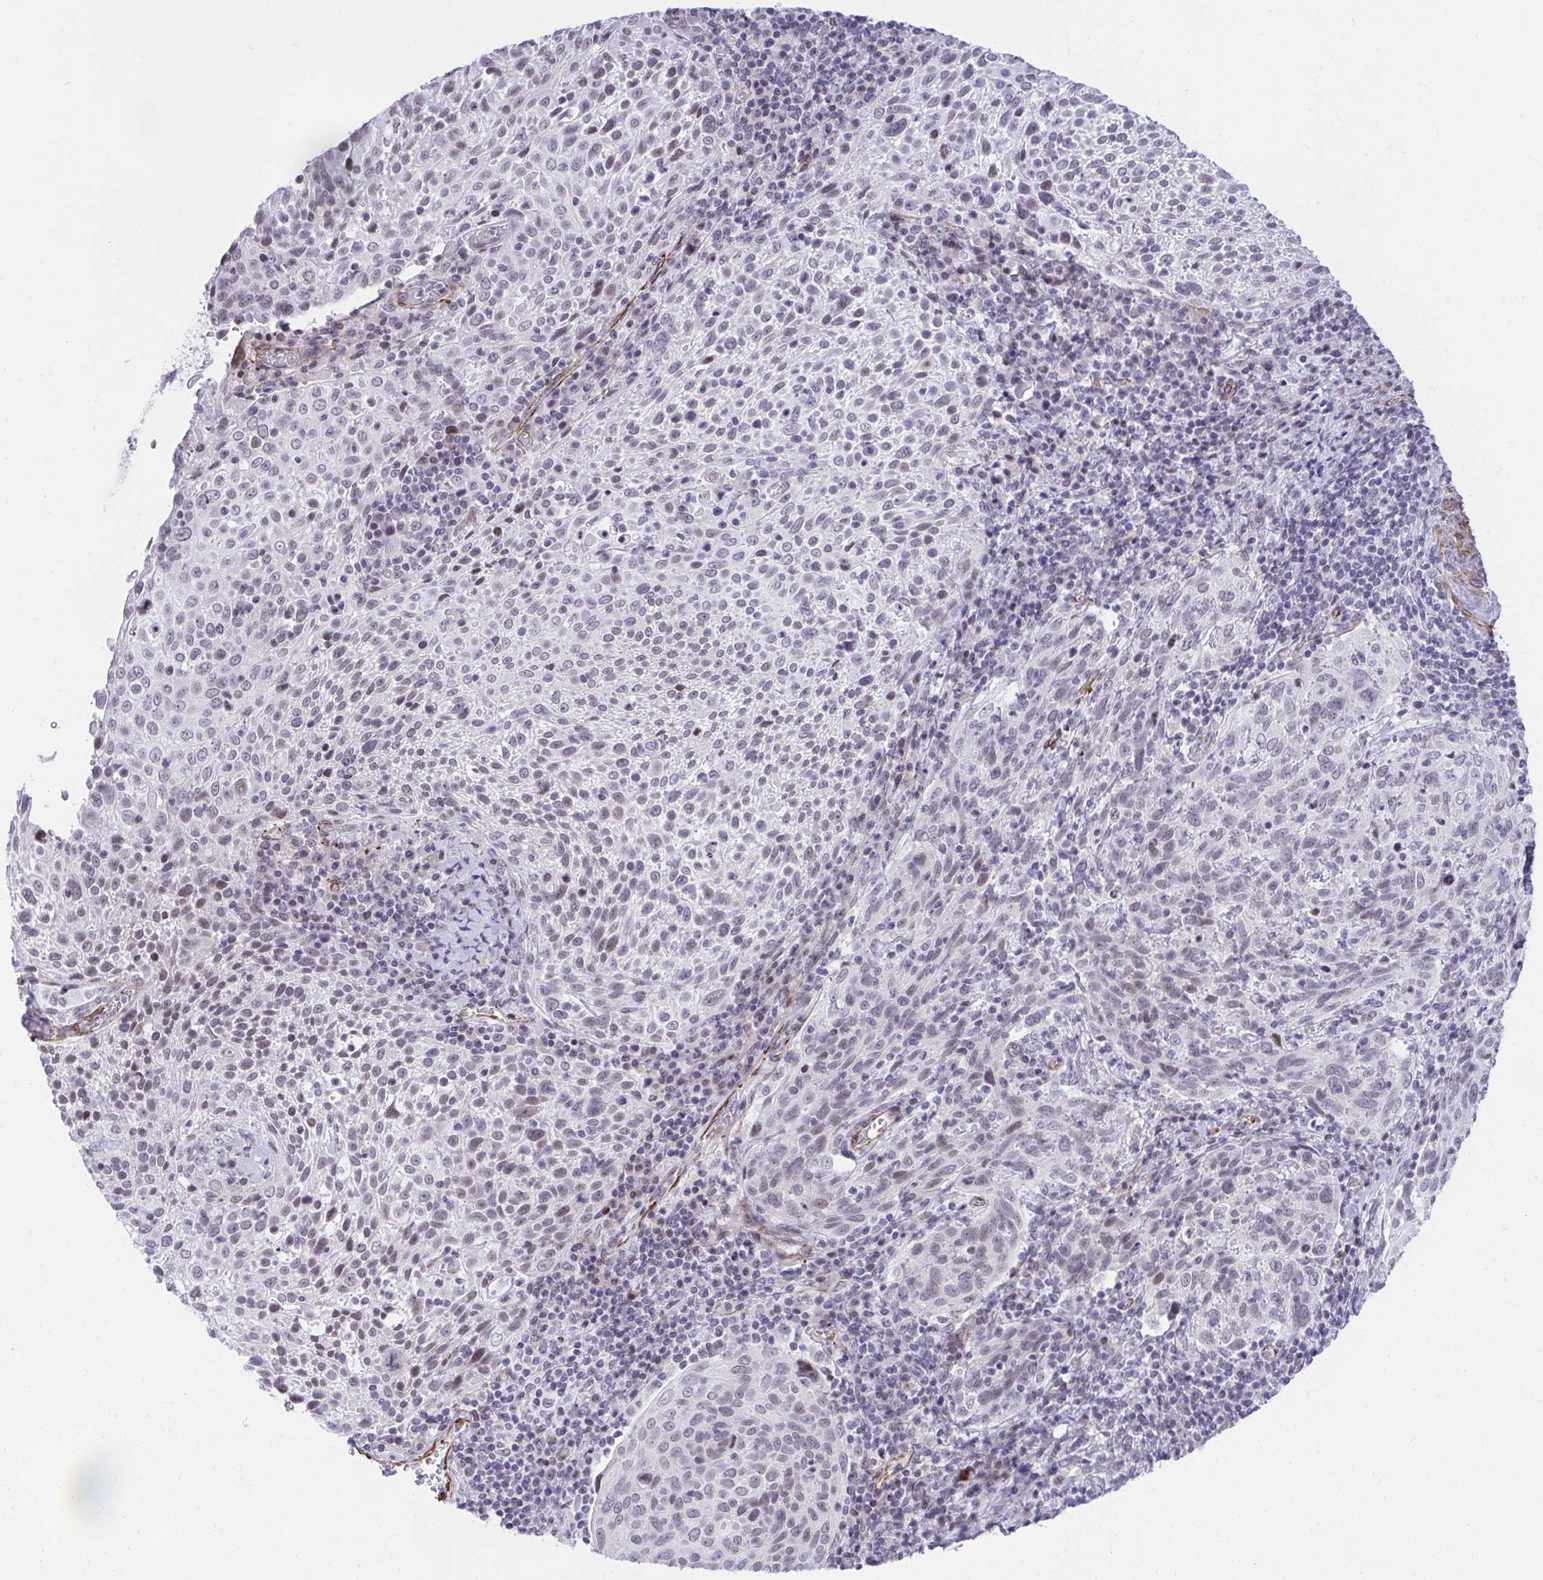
{"staining": {"intensity": "moderate", "quantity": "<25%", "location": "nuclear"}, "tissue": "cervical cancer", "cell_type": "Tumor cells", "image_type": "cancer", "snomed": [{"axis": "morphology", "description": "Squamous cell carcinoma, NOS"}, {"axis": "topography", "description": "Cervix"}], "caption": "Cervical cancer (squamous cell carcinoma) stained with a brown dye demonstrates moderate nuclear positive staining in approximately <25% of tumor cells.", "gene": "KCNN4", "patient": {"sex": "female", "age": 61}}